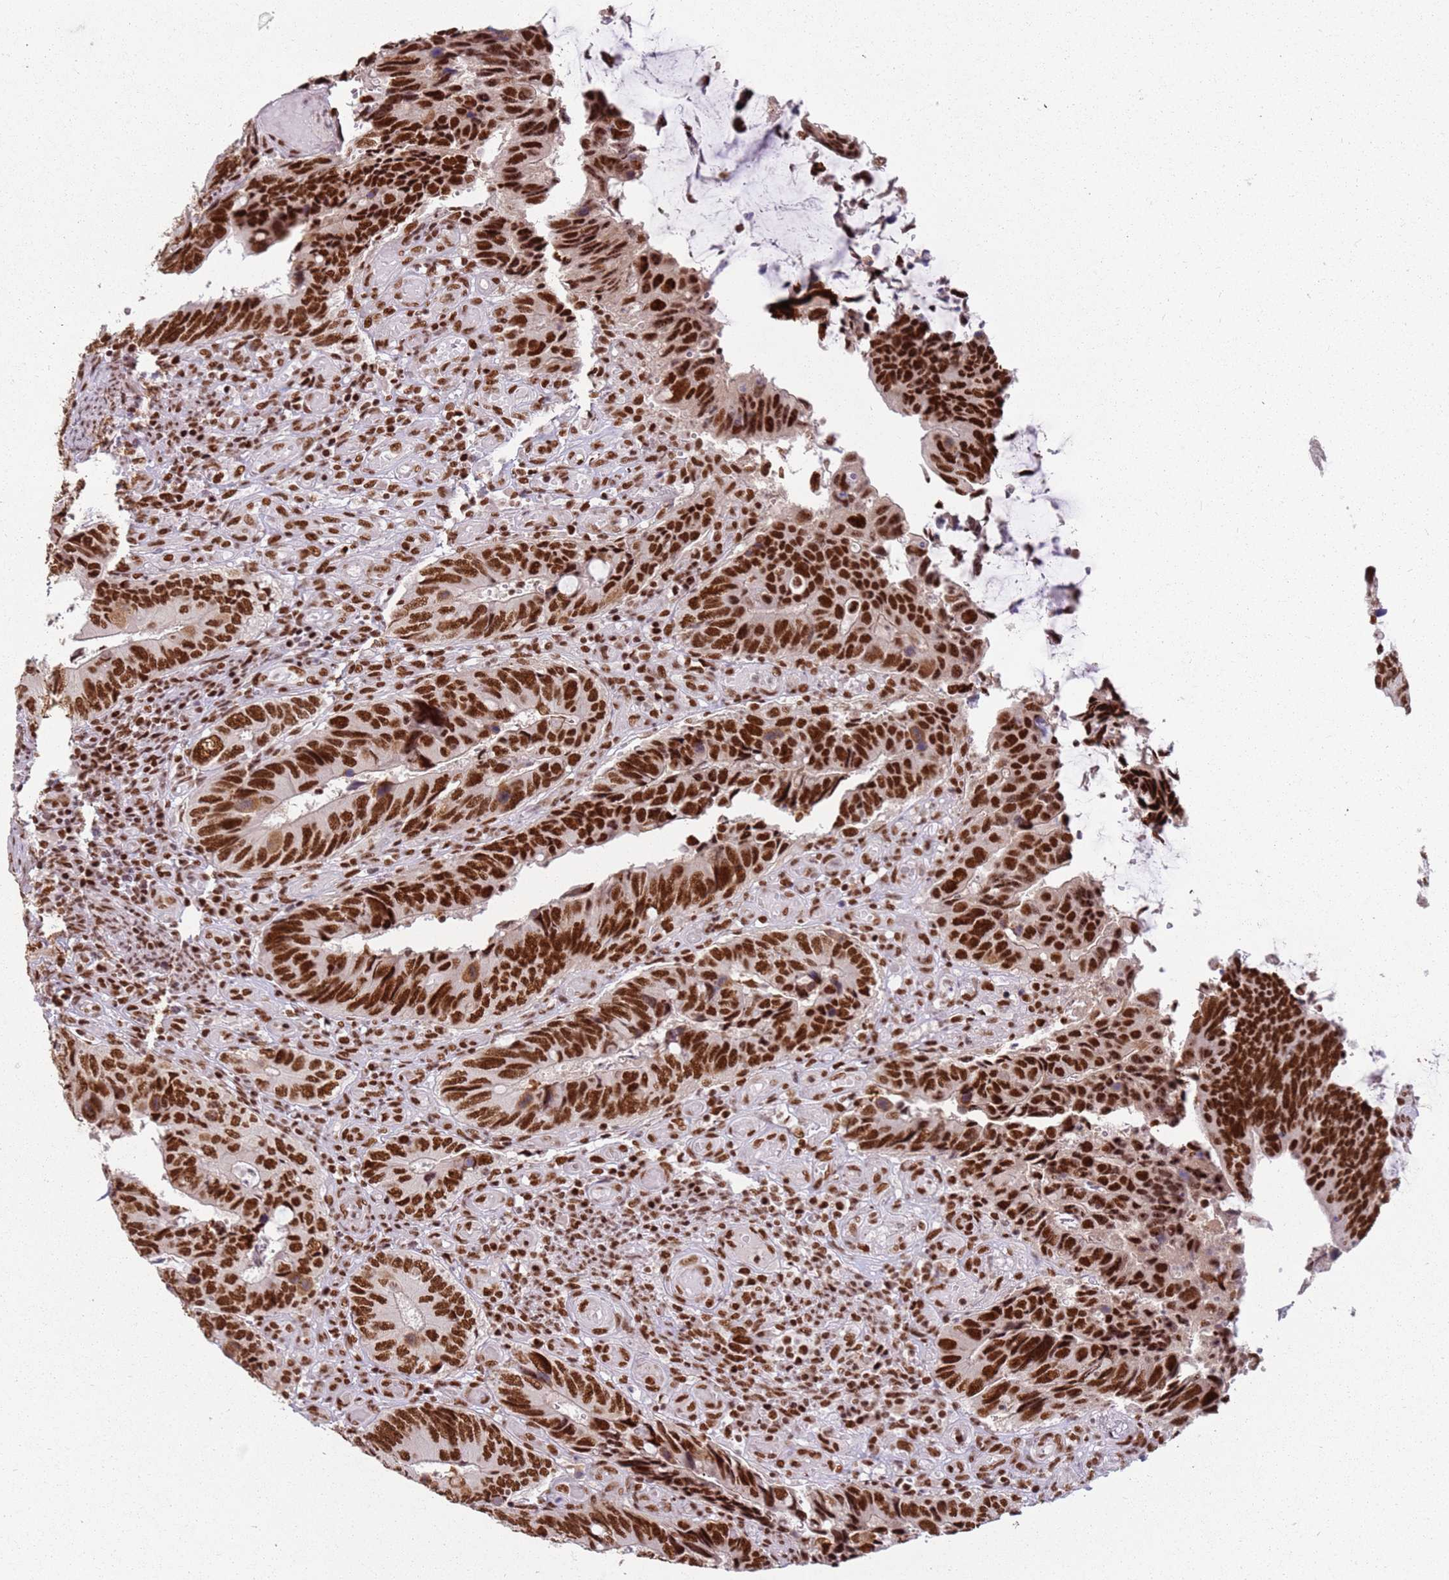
{"staining": {"intensity": "strong", "quantity": ">75%", "location": "nuclear"}, "tissue": "colorectal cancer", "cell_type": "Tumor cells", "image_type": "cancer", "snomed": [{"axis": "morphology", "description": "Adenocarcinoma, NOS"}, {"axis": "topography", "description": "Colon"}], "caption": "Protein analysis of adenocarcinoma (colorectal) tissue reveals strong nuclear staining in about >75% of tumor cells.", "gene": "TENT4A", "patient": {"sex": "male", "age": 87}}